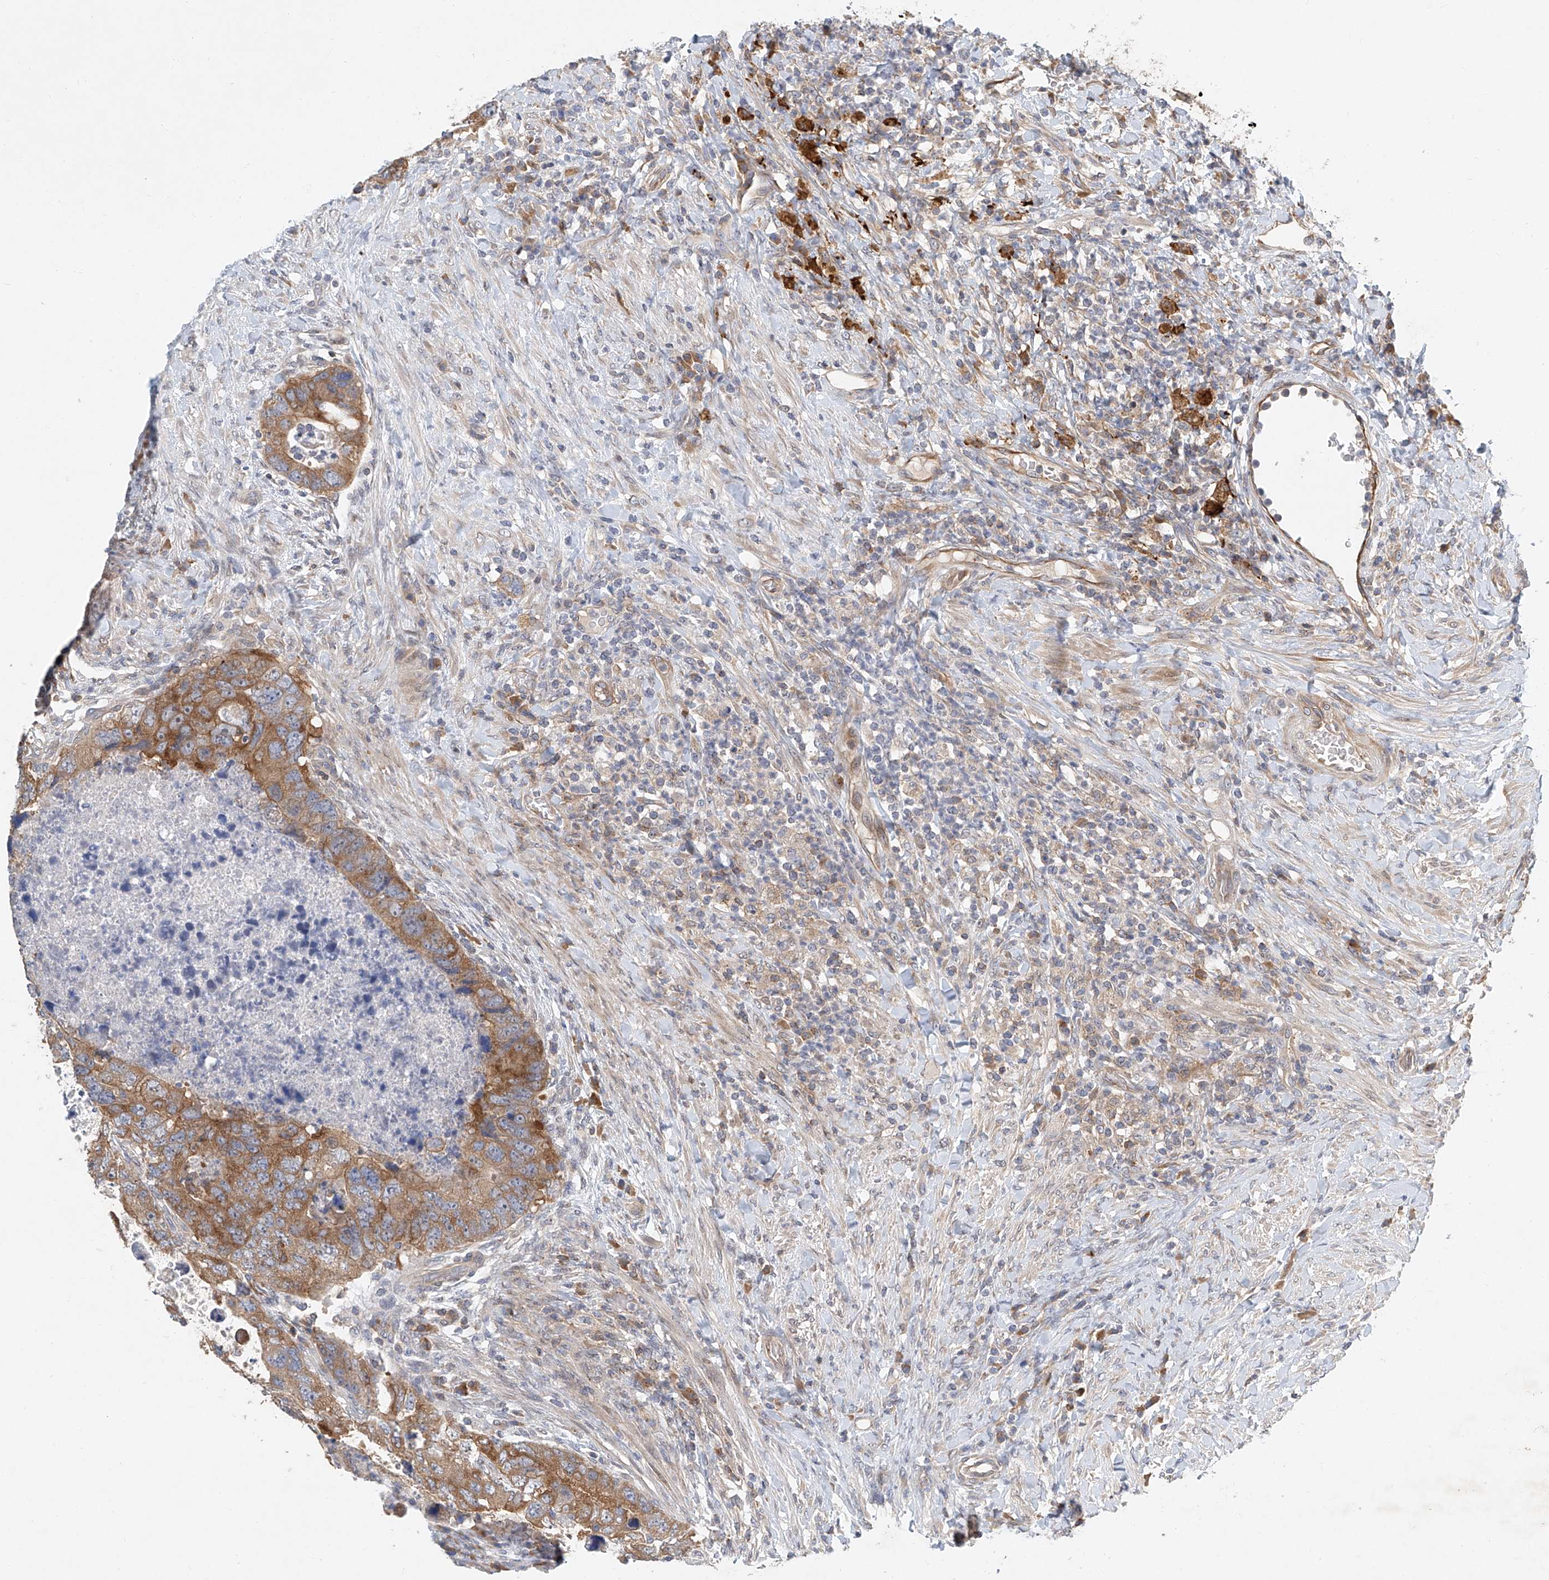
{"staining": {"intensity": "strong", "quantity": "25%-75%", "location": "cytoplasmic/membranous"}, "tissue": "colorectal cancer", "cell_type": "Tumor cells", "image_type": "cancer", "snomed": [{"axis": "morphology", "description": "Adenocarcinoma, NOS"}, {"axis": "topography", "description": "Rectum"}], "caption": "An image showing strong cytoplasmic/membranous staining in about 25%-75% of tumor cells in colorectal adenocarcinoma, as visualized by brown immunohistochemical staining.", "gene": "CARMIL1", "patient": {"sex": "male", "age": 59}}